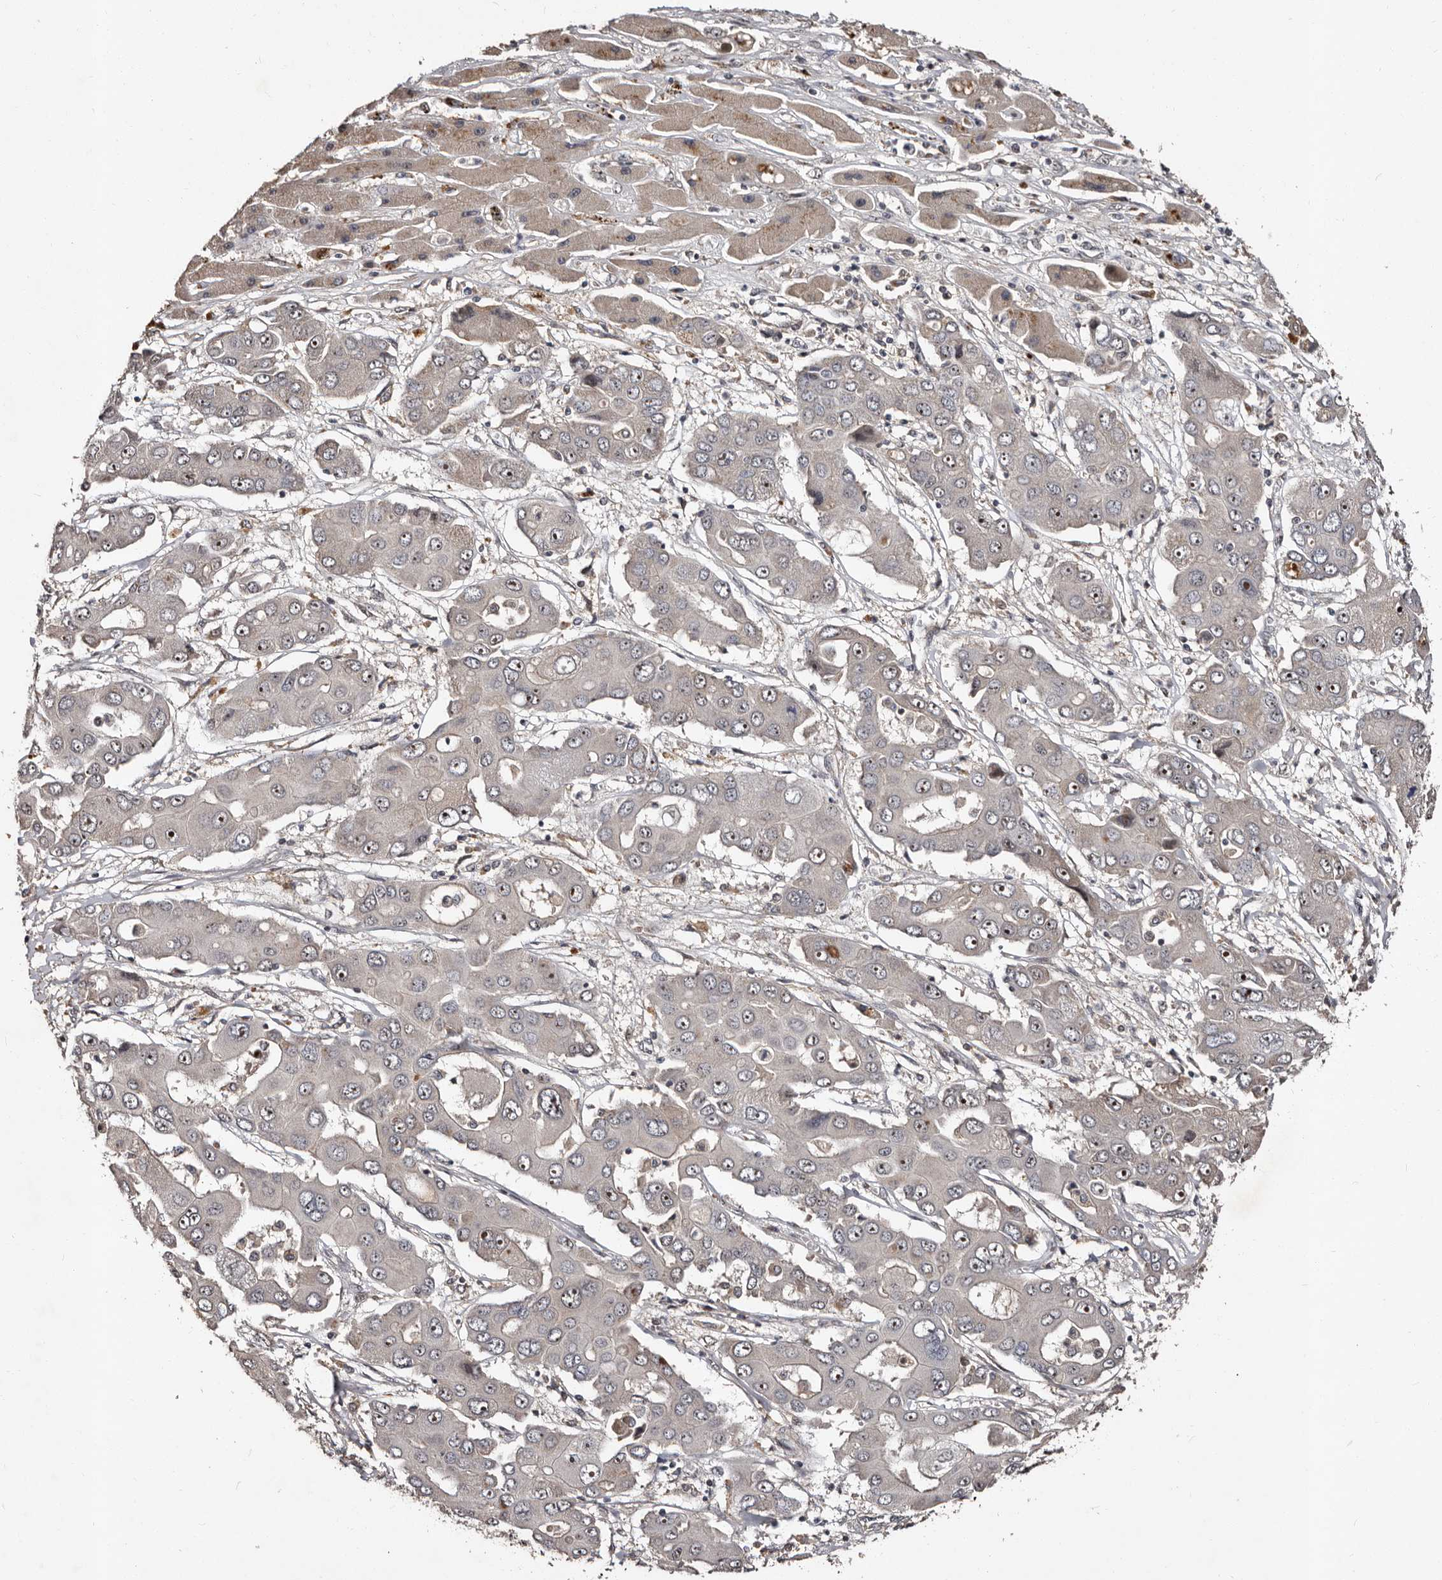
{"staining": {"intensity": "negative", "quantity": "none", "location": "none"}, "tissue": "liver cancer", "cell_type": "Tumor cells", "image_type": "cancer", "snomed": [{"axis": "morphology", "description": "Cholangiocarcinoma"}, {"axis": "topography", "description": "Liver"}], "caption": "Tumor cells are negative for brown protein staining in liver cancer (cholangiocarcinoma). The staining was performed using DAB to visualize the protein expression in brown, while the nuclei were stained in blue with hematoxylin (Magnification: 20x).", "gene": "MKRN3", "patient": {"sex": "male", "age": 67}}